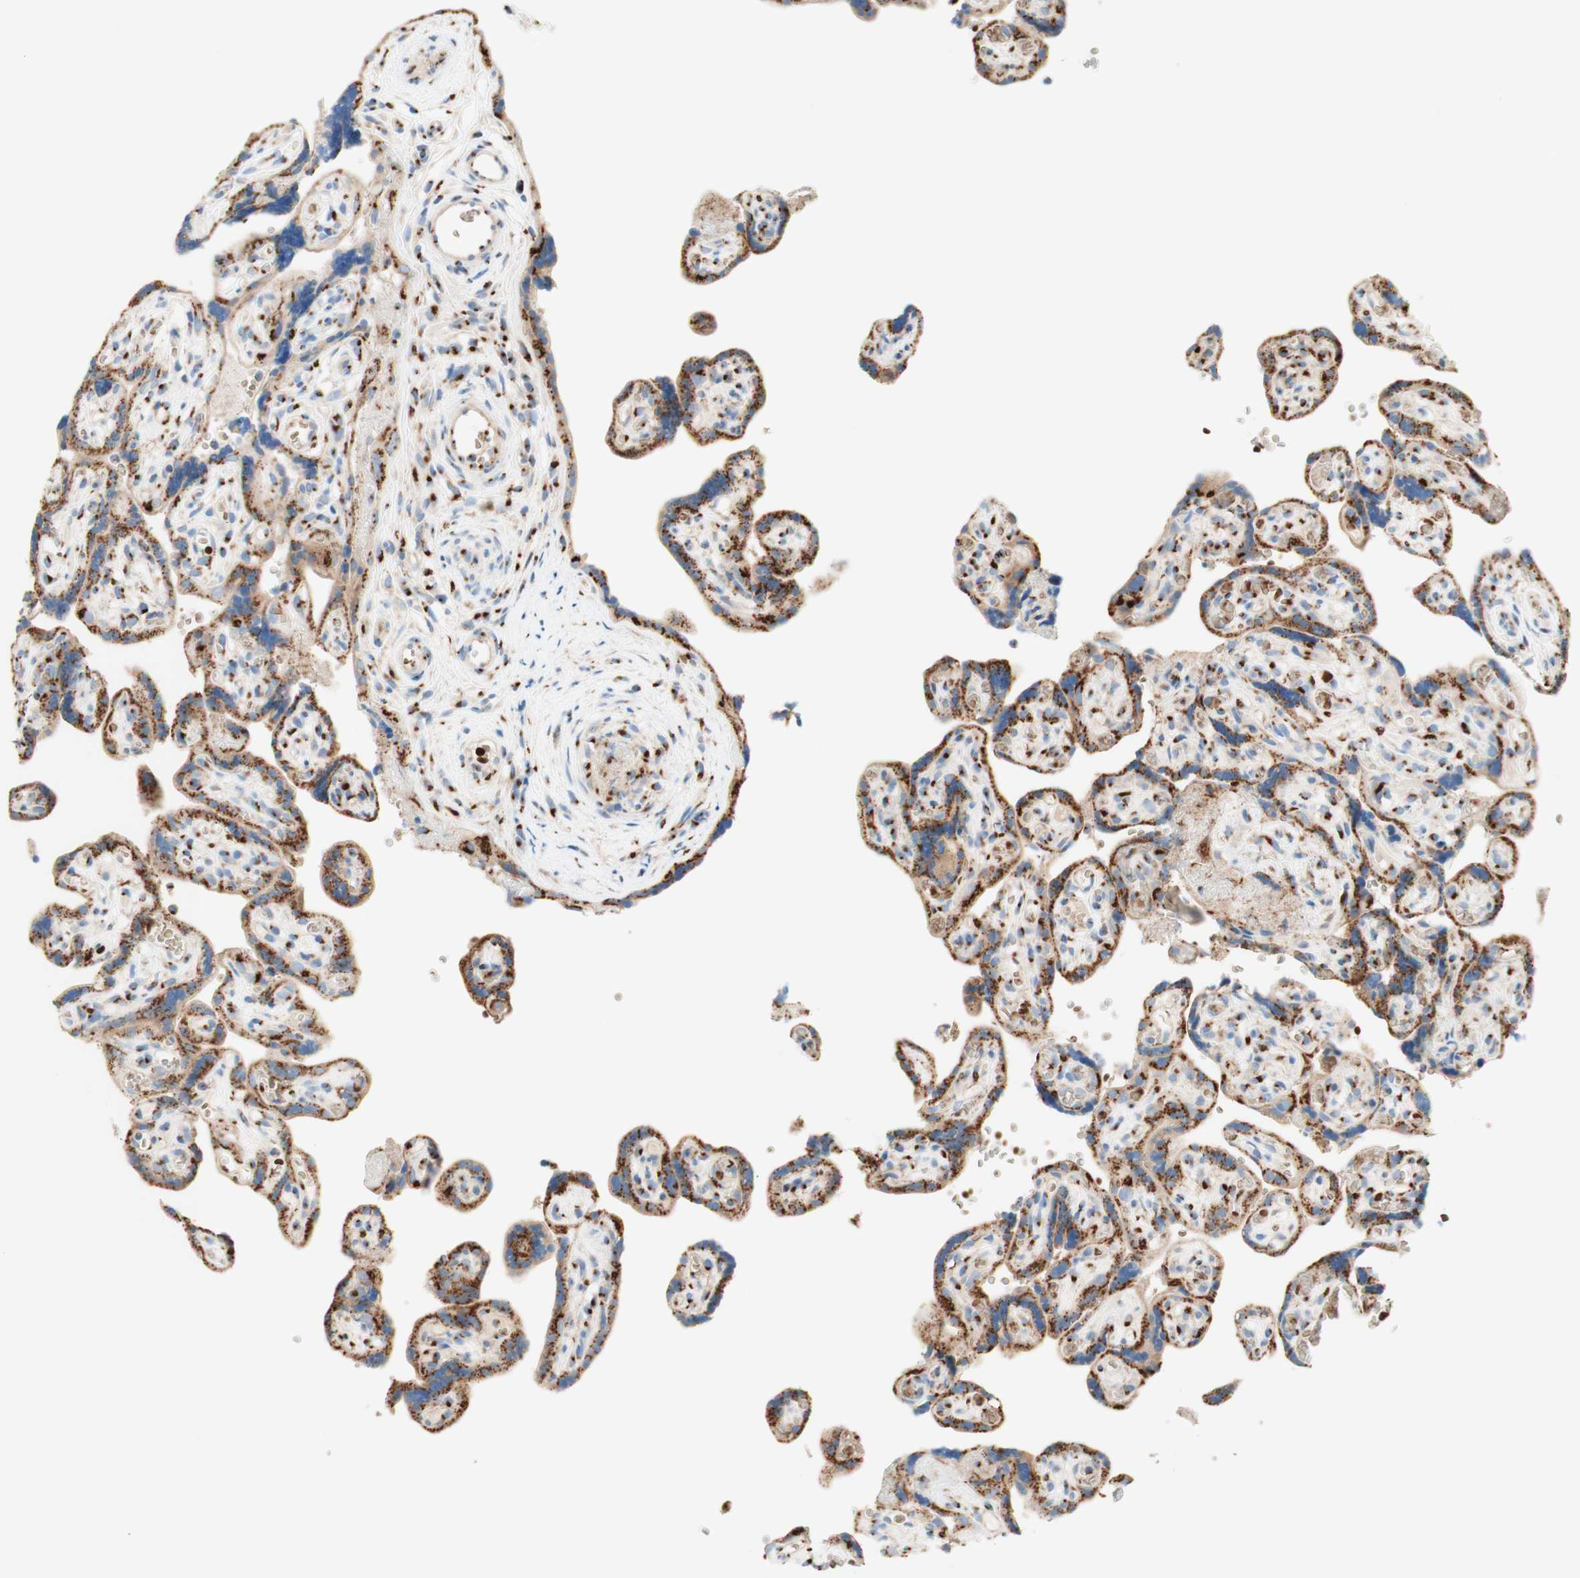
{"staining": {"intensity": "strong", "quantity": ">75%", "location": "cytoplasmic/membranous"}, "tissue": "placenta", "cell_type": "Trophoblastic cells", "image_type": "normal", "snomed": [{"axis": "morphology", "description": "Normal tissue, NOS"}, {"axis": "topography", "description": "Placenta"}], "caption": "Immunohistochemistry (IHC) of normal placenta demonstrates high levels of strong cytoplasmic/membranous positivity in approximately >75% of trophoblastic cells.", "gene": "GOLGB1", "patient": {"sex": "female", "age": 30}}